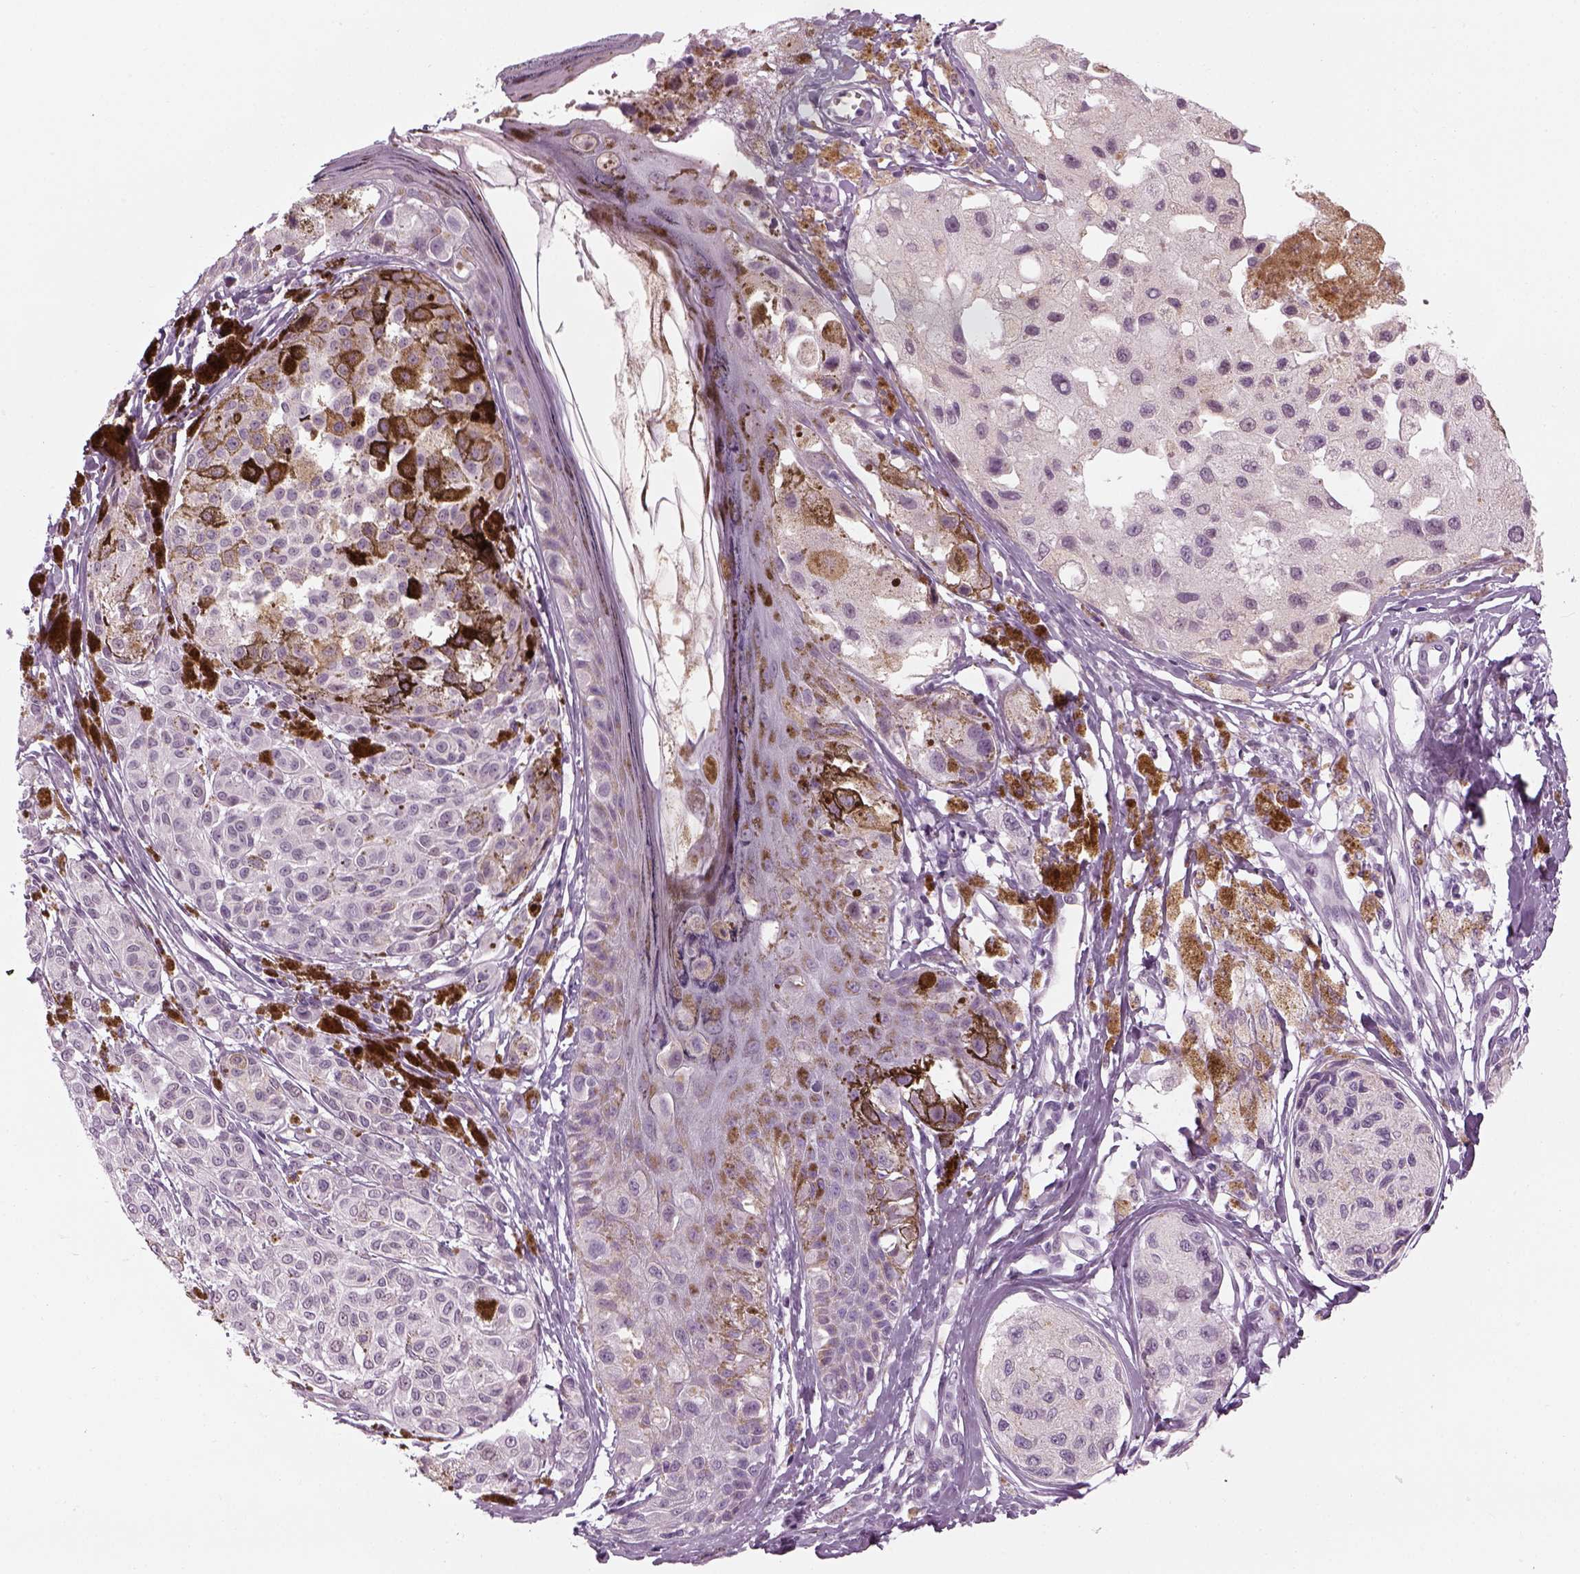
{"staining": {"intensity": "negative", "quantity": "none", "location": "none"}, "tissue": "melanoma", "cell_type": "Tumor cells", "image_type": "cancer", "snomed": [{"axis": "morphology", "description": "Malignant melanoma, NOS"}, {"axis": "topography", "description": "Skin"}], "caption": "IHC micrograph of malignant melanoma stained for a protein (brown), which displays no expression in tumor cells. The staining was performed using DAB (3,3'-diaminobenzidine) to visualize the protein expression in brown, while the nuclei were stained in blue with hematoxylin (Magnification: 20x).", "gene": "LRRIQ3", "patient": {"sex": "female", "age": 38}}